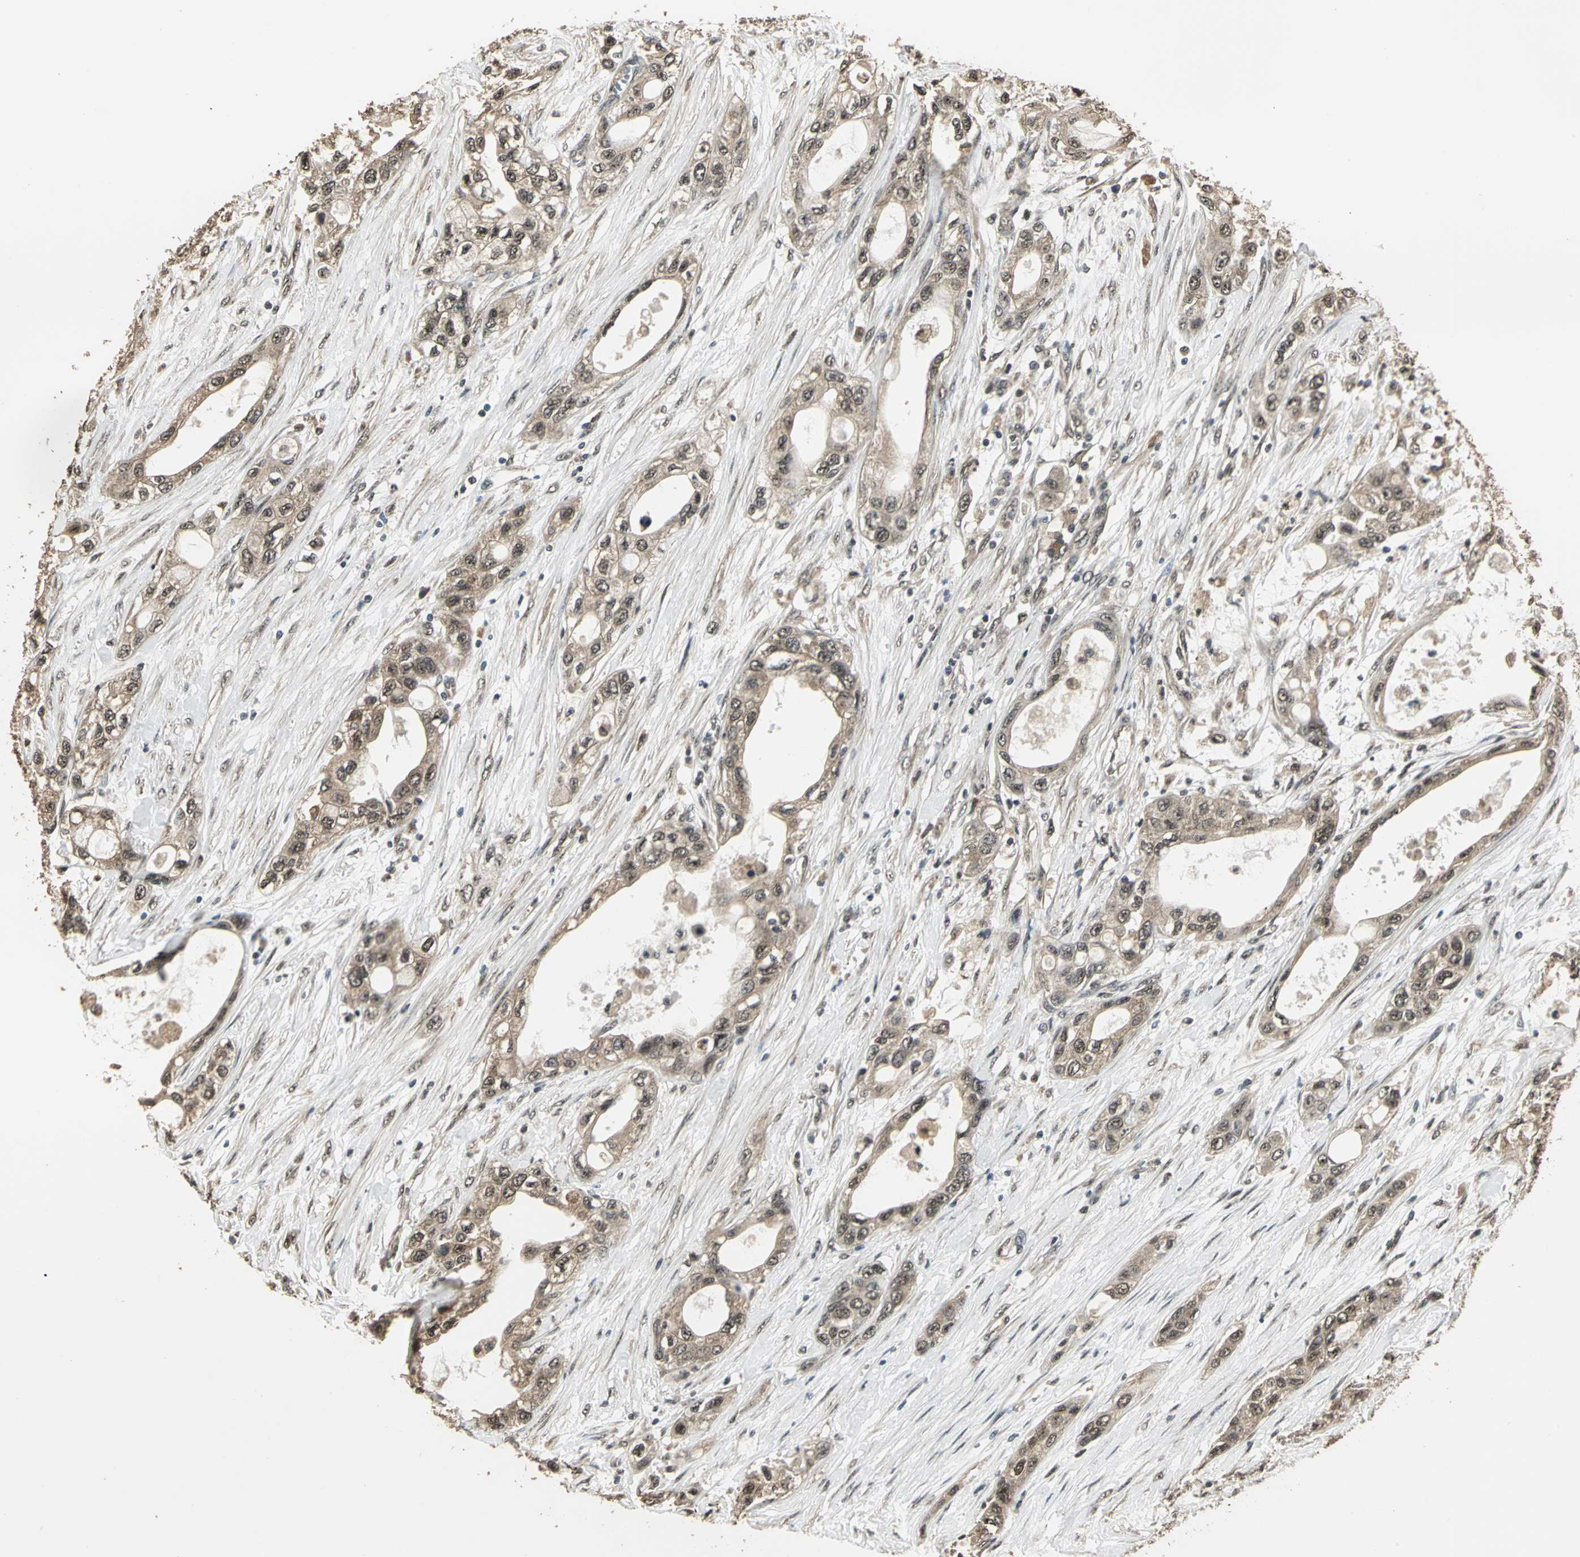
{"staining": {"intensity": "moderate", "quantity": ">75%", "location": "cytoplasmic/membranous"}, "tissue": "pancreatic cancer", "cell_type": "Tumor cells", "image_type": "cancer", "snomed": [{"axis": "morphology", "description": "Adenocarcinoma, NOS"}, {"axis": "topography", "description": "Pancreas"}], "caption": "Approximately >75% of tumor cells in human pancreatic cancer demonstrate moderate cytoplasmic/membranous protein staining as visualized by brown immunohistochemical staining.", "gene": "UCHL5", "patient": {"sex": "female", "age": 70}}